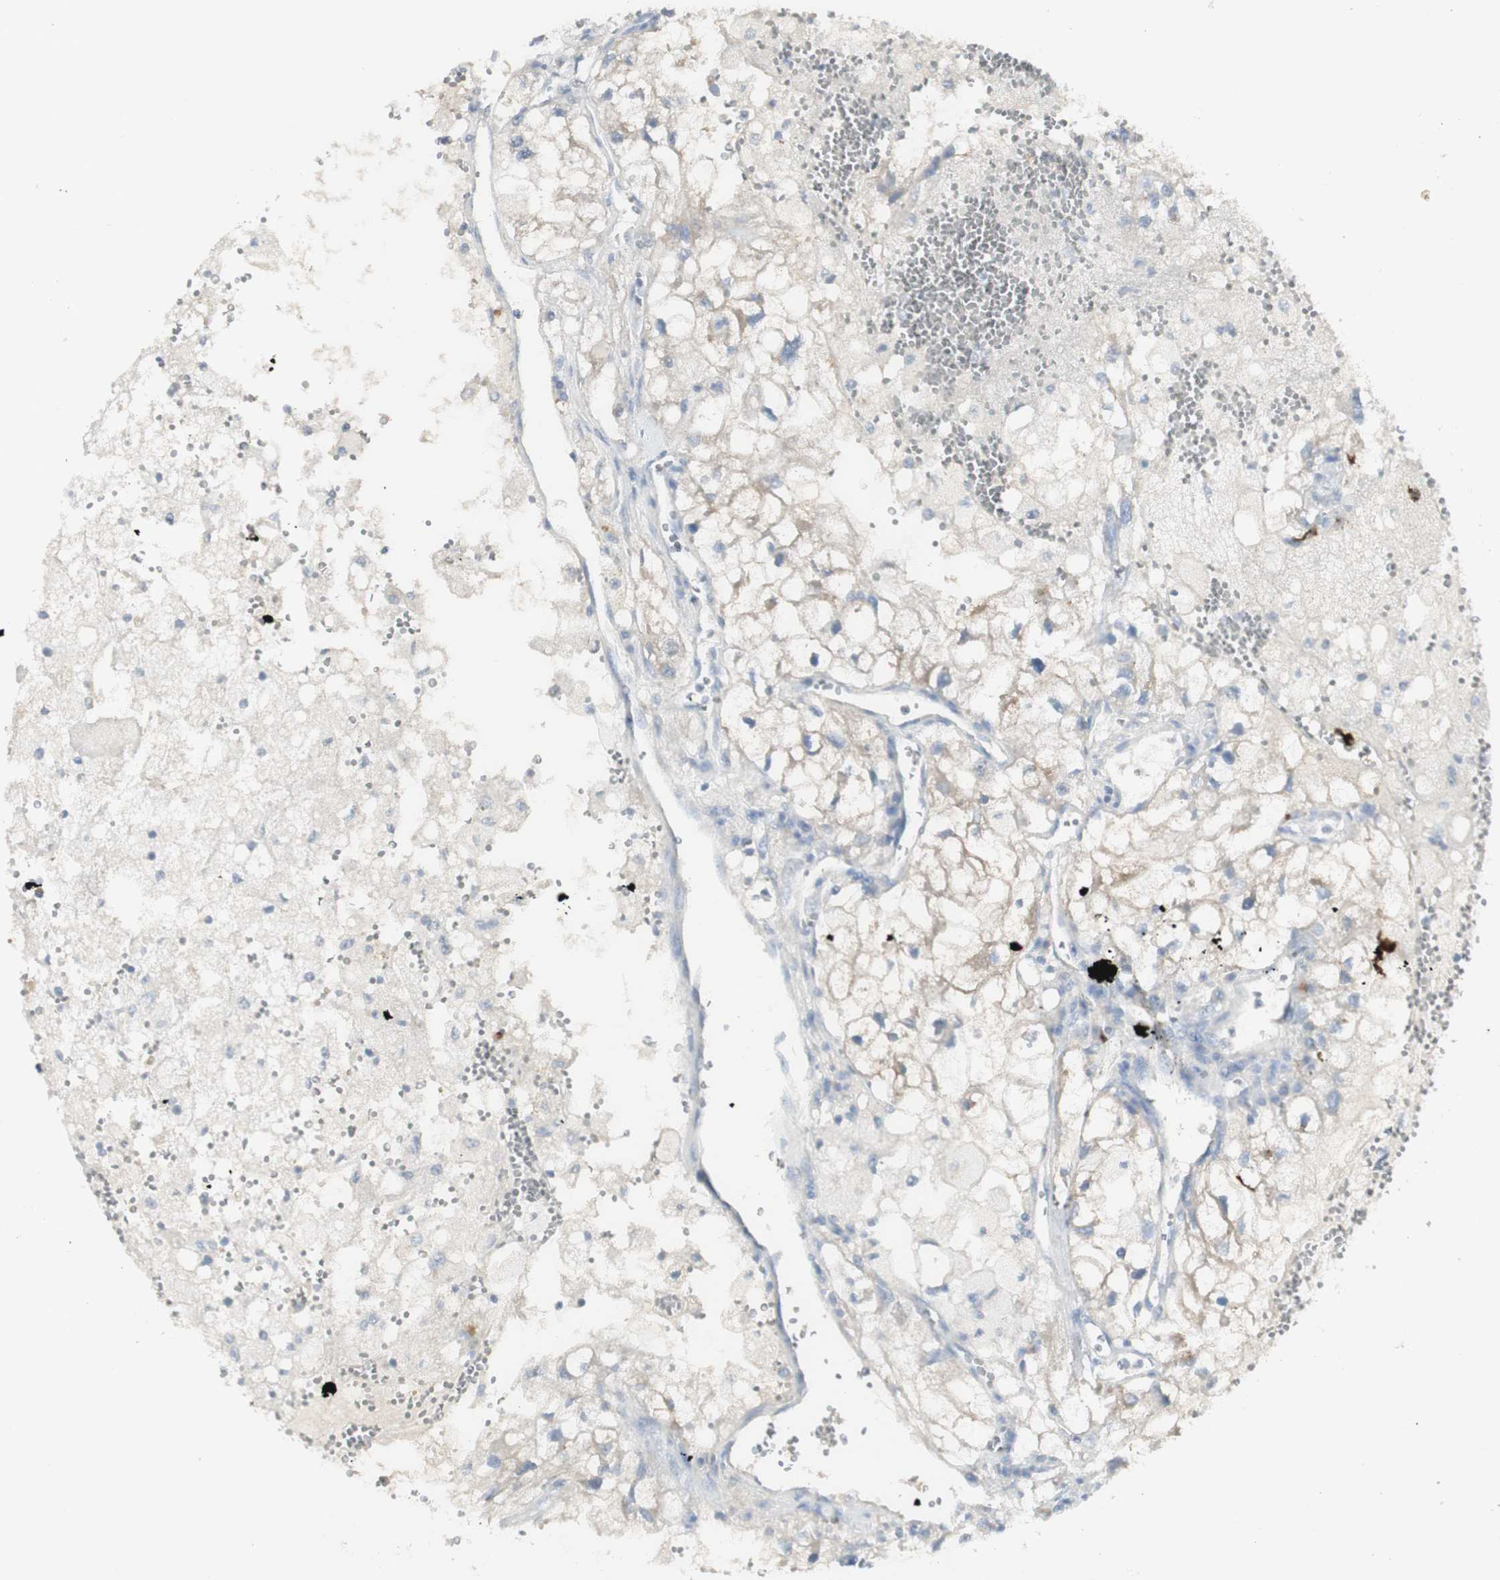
{"staining": {"intensity": "negative", "quantity": "none", "location": "none"}, "tissue": "renal cancer", "cell_type": "Tumor cells", "image_type": "cancer", "snomed": [{"axis": "morphology", "description": "Adenocarcinoma, NOS"}, {"axis": "topography", "description": "Kidney"}], "caption": "Immunohistochemistry micrograph of neoplastic tissue: renal cancer (adenocarcinoma) stained with DAB demonstrates no significant protein staining in tumor cells.", "gene": "CD207", "patient": {"sex": "female", "age": 70}}